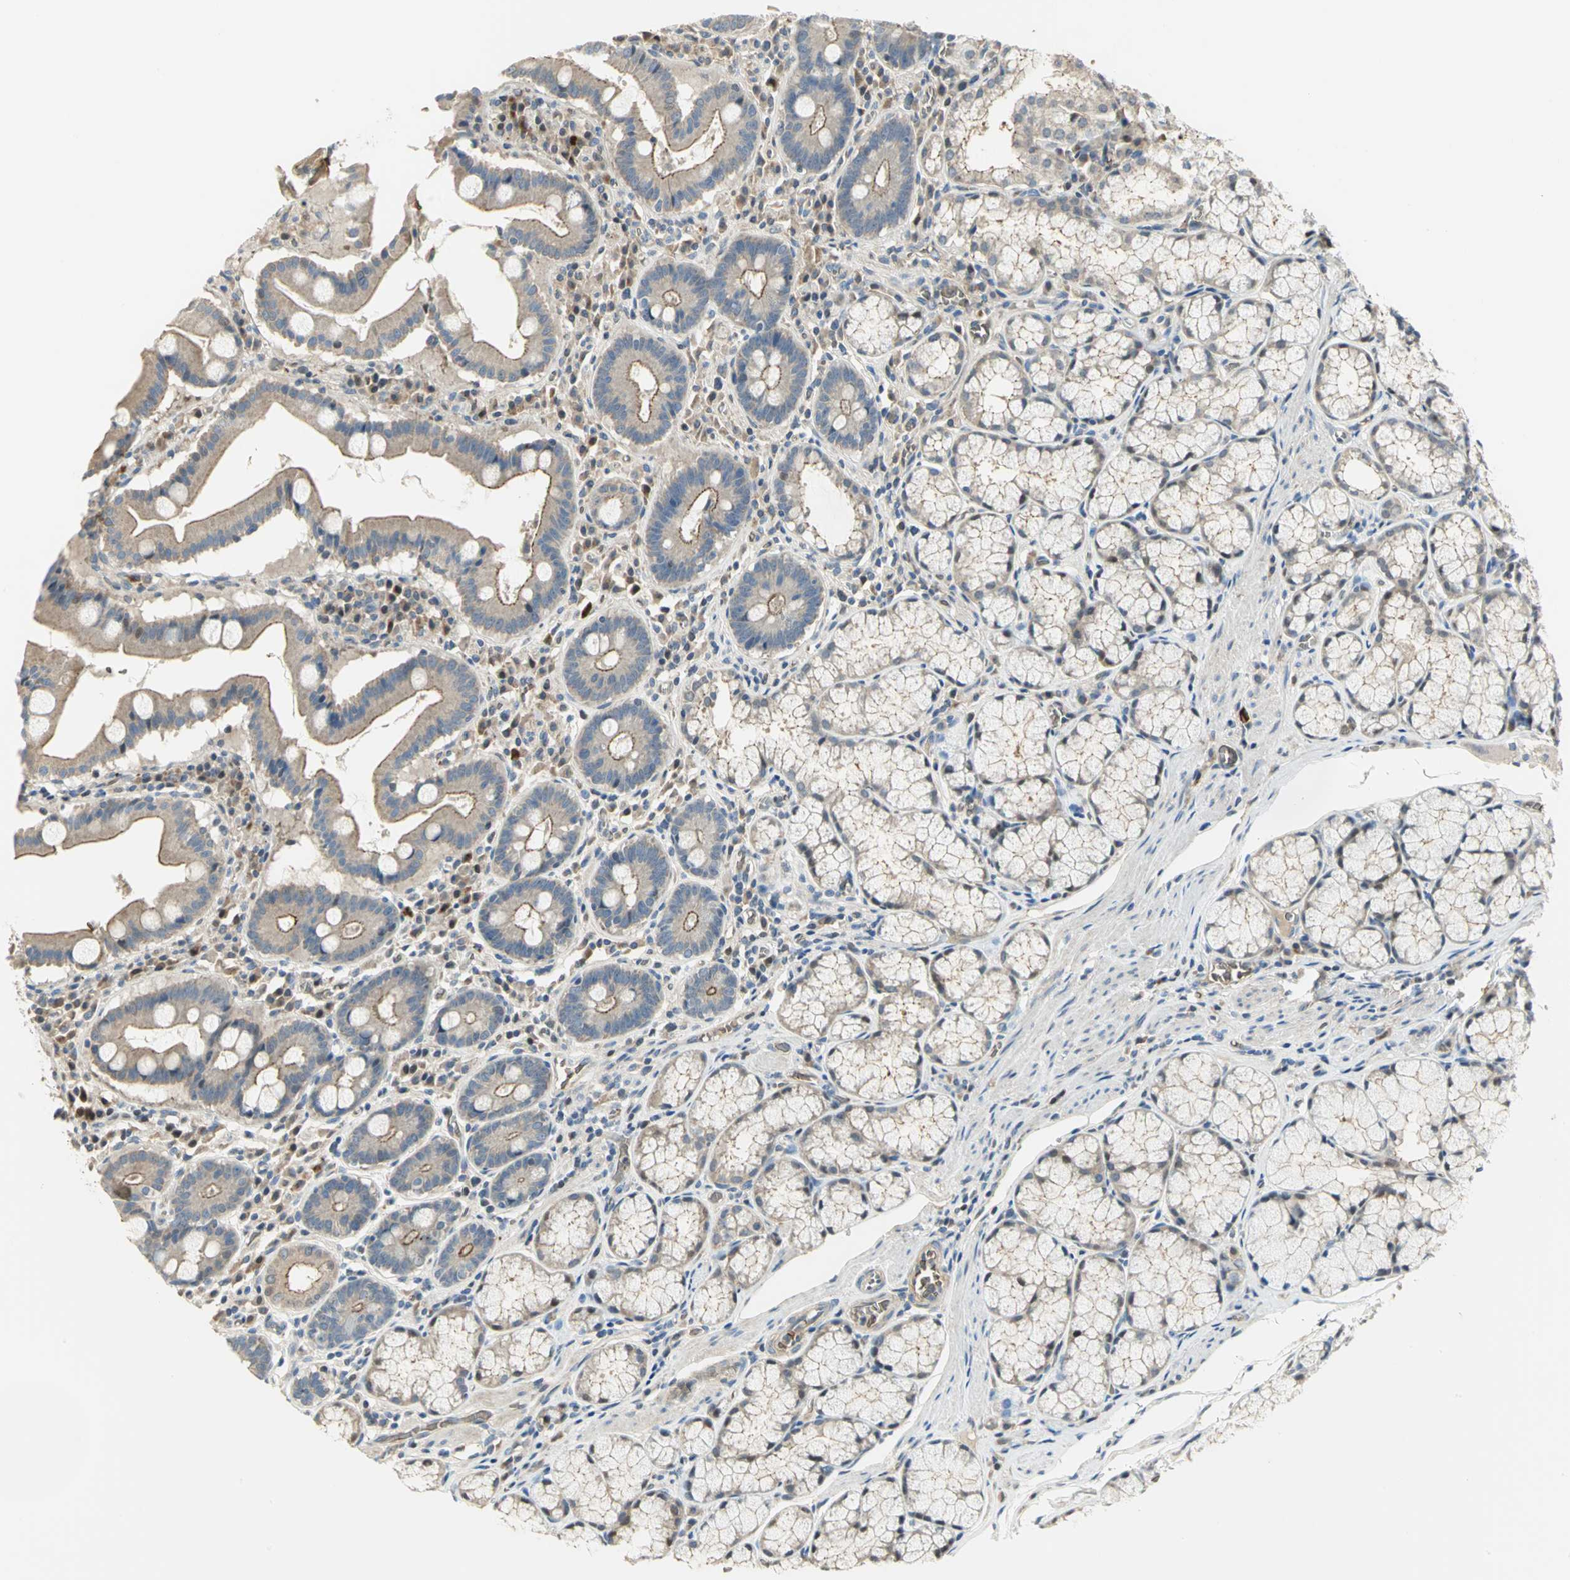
{"staining": {"intensity": "weak", "quantity": ">75%", "location": "cytoplasmic/membranous"}, "tissue": "stomach", "cell_type": "Glandular cells", "image_type": "normal", "snomed": [{"axis": "morphology", "description": "Normal tissue, NOS"}, {"axis": "topography", "description": "Stomach, lower"}], "caption": "Glandular cells demonstrate low levels of weak cytoplasmic/membranous staining in approximately >75% of cells in benign human stomach. (DAB (3,3'-diaminobenzidine) = brown stain, brightfield microscopy at high magnification).", "gene": "ANK1", "patient": {"sex": "male", "age": 56}}